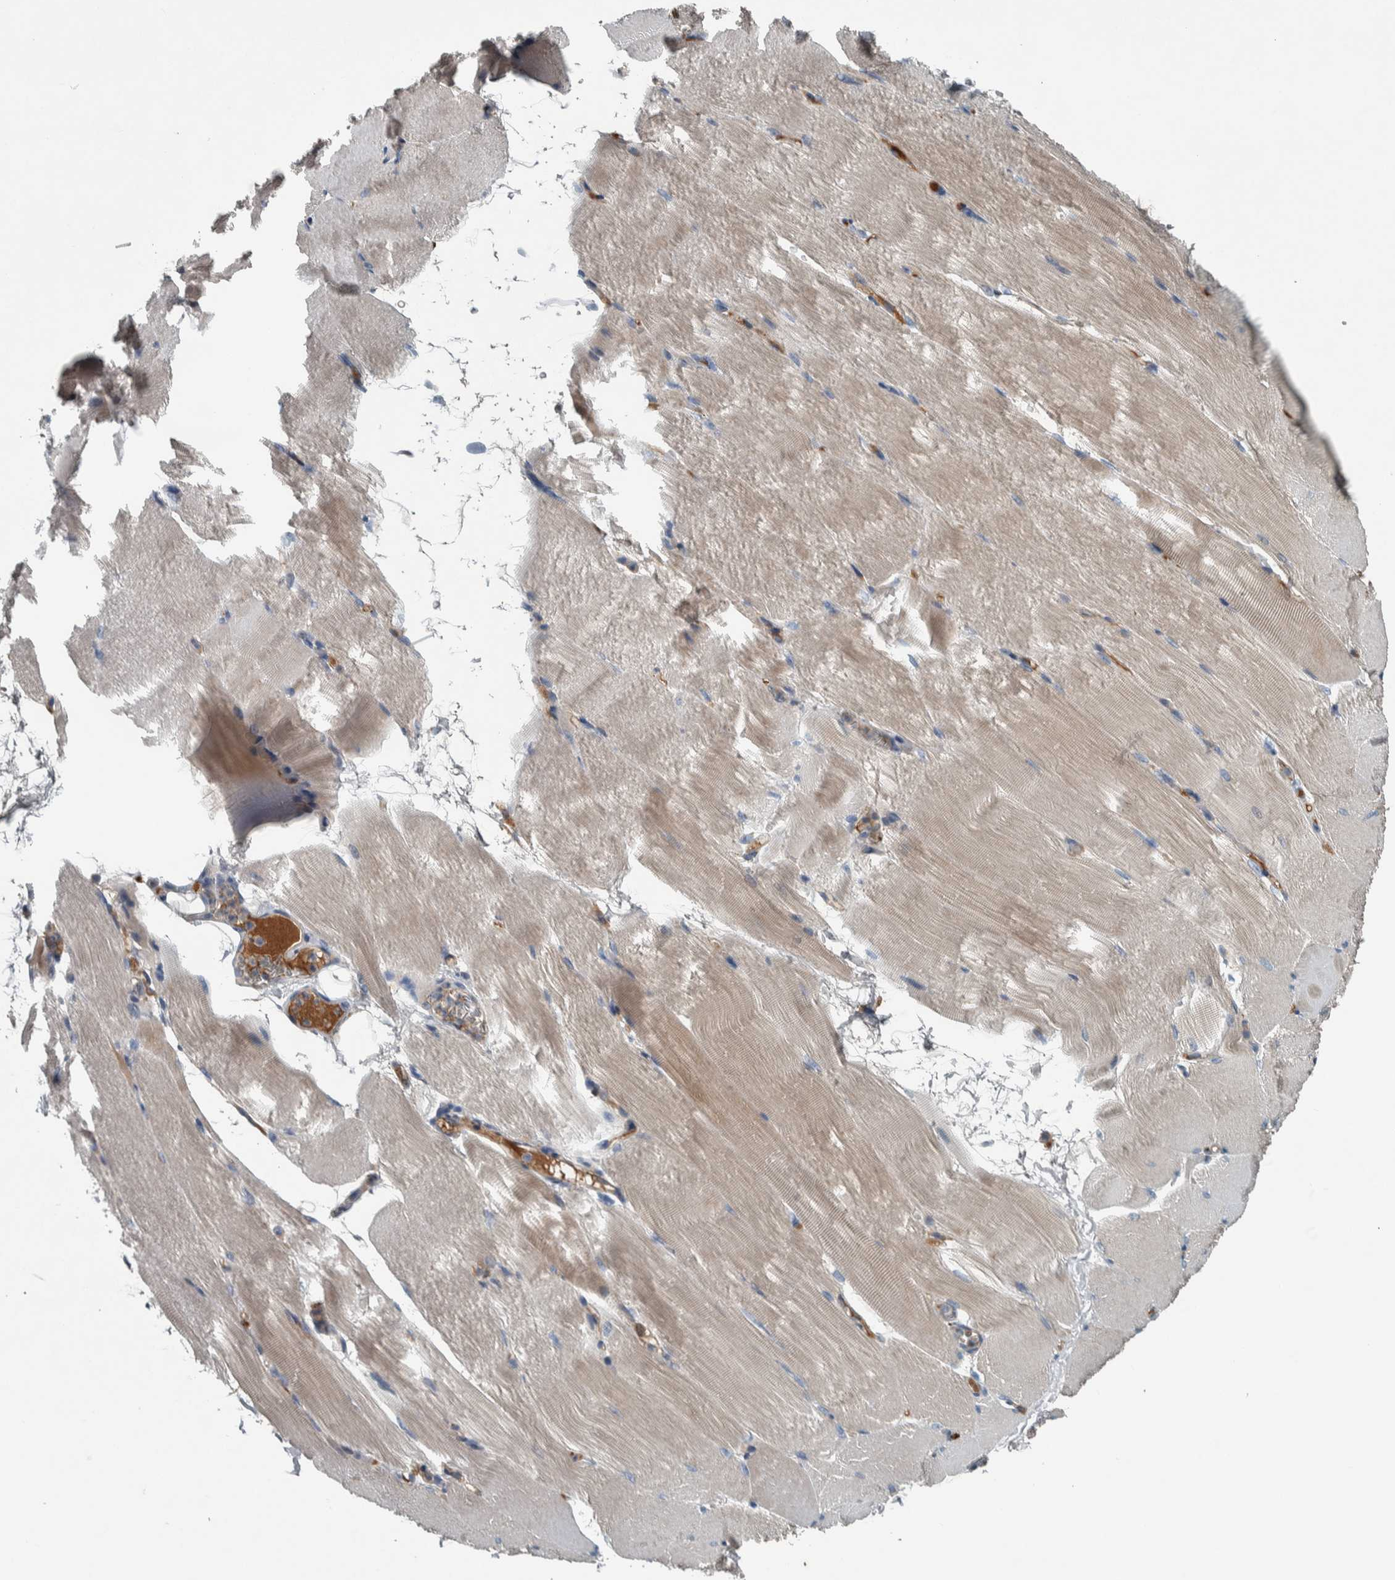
{"staining": {"intensity": "weak", "quantity": ">75%", "location": "cytoplasmic/membranous"}, "tissue": "skeletal muscle", "cell_type": "Myocytes", "image_type": "normal", "snomed": [{"axis": "morphology", "description": "Normal tissue, NOS"}, {"axis": "topography", "description": "Skeletal muscle"}, {"axis": "topography", "description": "Parathyroid gland"}], "caption": "Immunohistochemical staining of normal human skeletal muscle displays weak cytoplasmic/membranous protein staining in approximately >75% of myocytes.", "gene": "SERPINC1", "patient": {"sex": "female", "age": 37}}